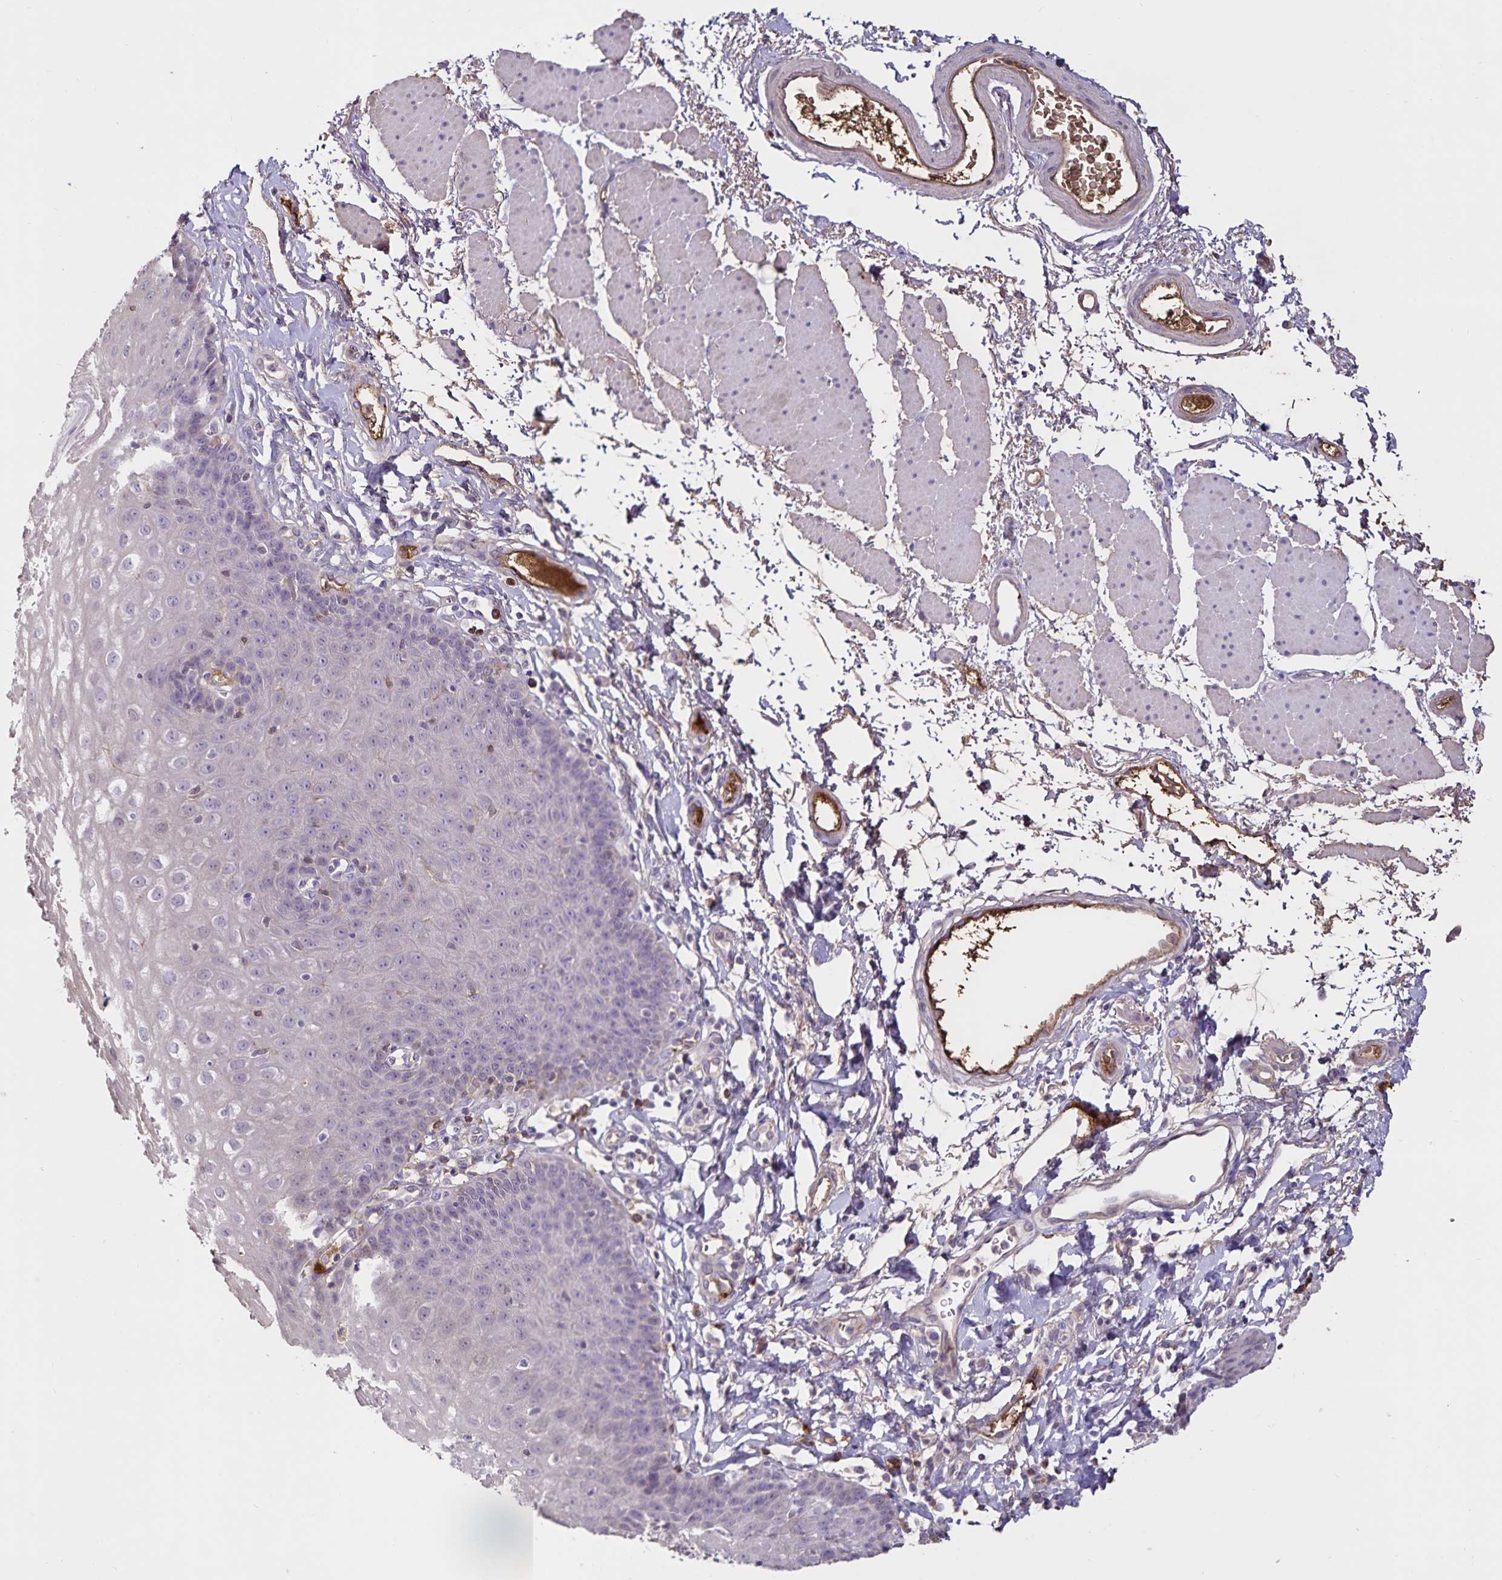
{"staining": {"intensity": "negative", "quantity": "none", "location": "none"}, "tissue": "esophagus", "cell_type": "Squamous epithelial cells", "image_type": "normal", "snomed": [{"axis": "morphology", "description": "Normal tissue, NOS"}, {"axis": "topography", "description": "Esophagus"}], "caption": "A micrograph of esophagus stained for a protein demonstrates no brown staining in squamous epithelial cells.", "gene": "FGG", "patient": {"sex": "female", "age": 81}}